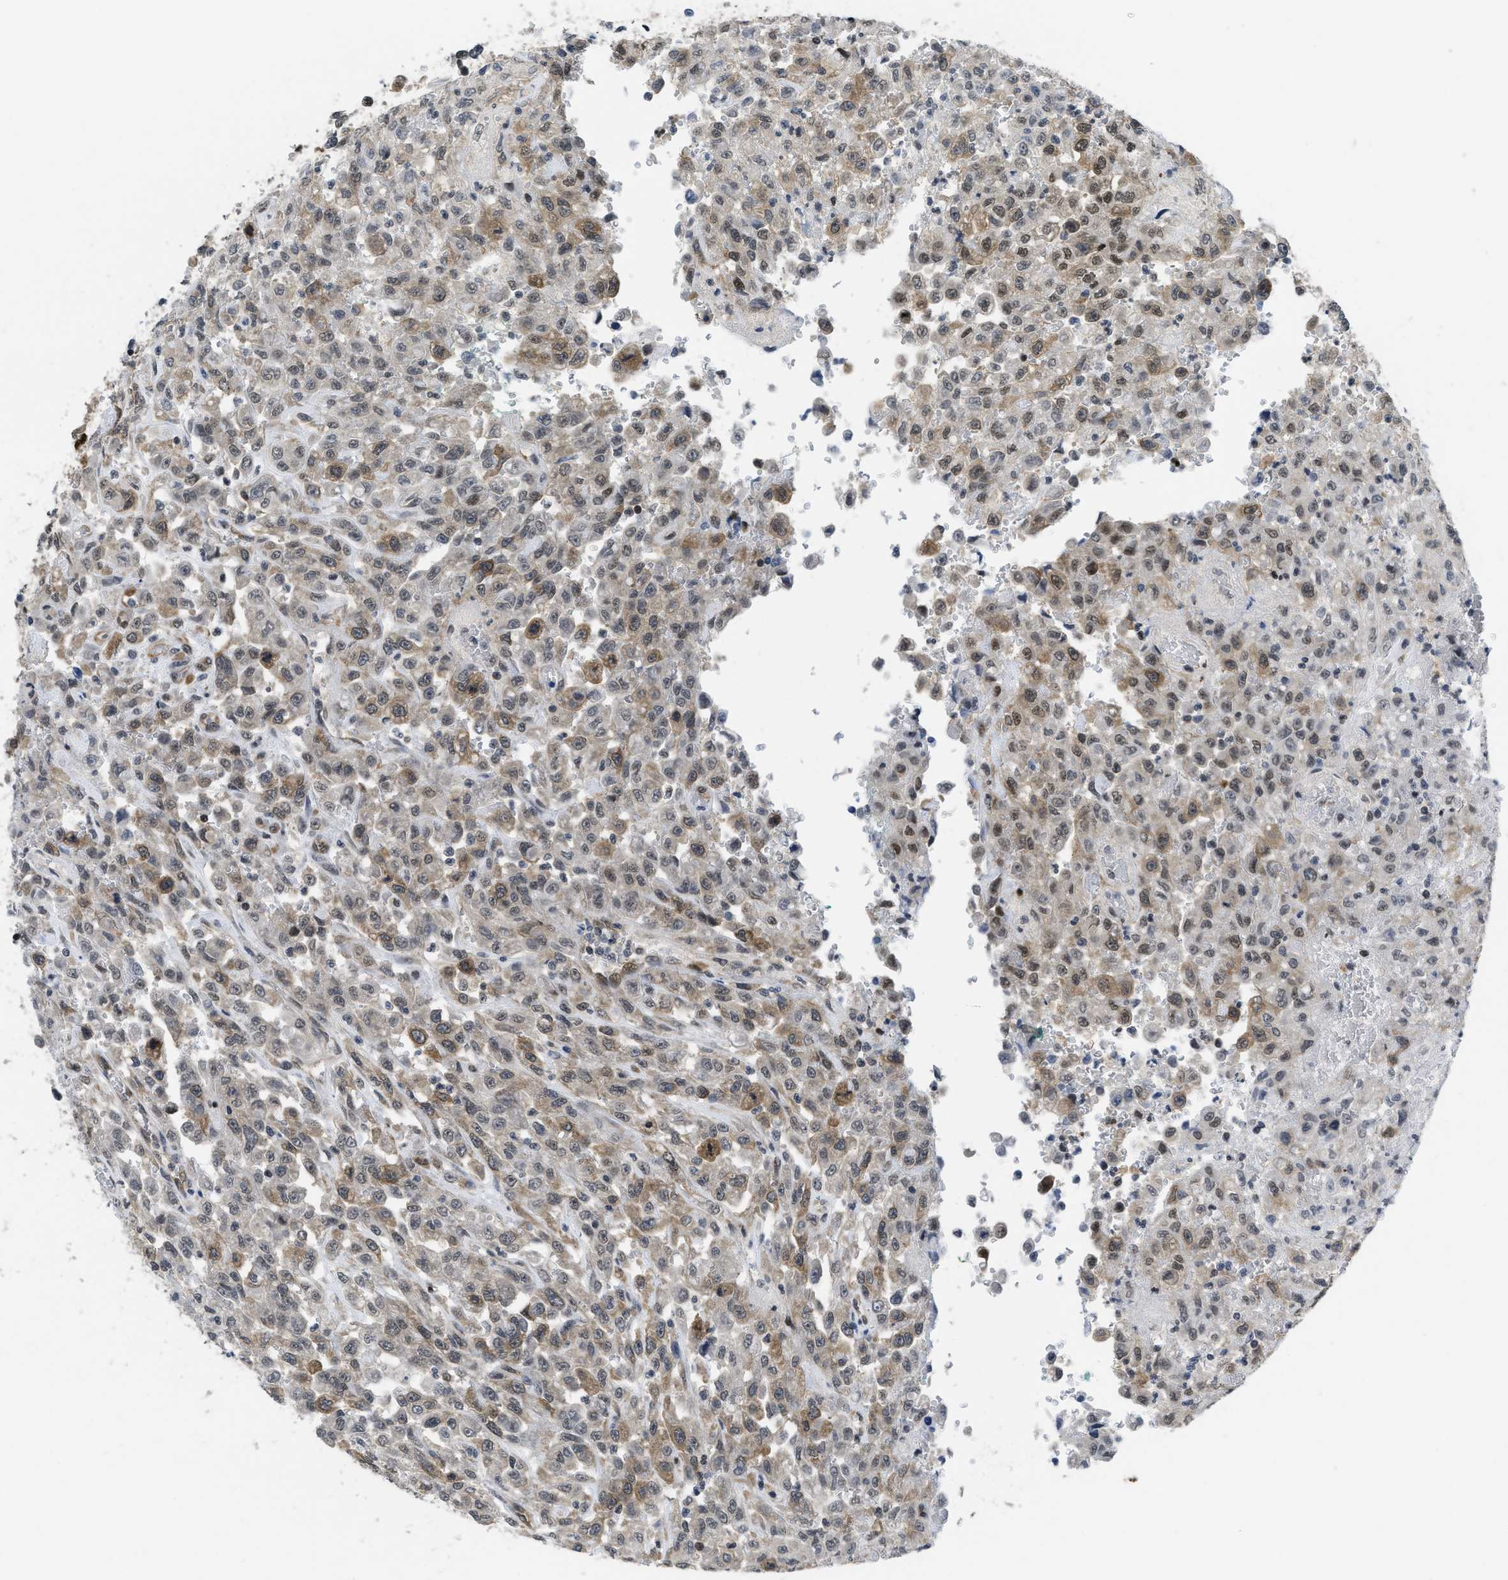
{"staining": {"intensity": "weak", "quantity": "25%-75%", "location": "cytoplasmic/membranous"}, "tissue": "urothelial cancer", "cell_type": "Tumor cells", "image_type": "cancer", "snomed": [{"axis": "morphology", "description": "Urothelial carcinoma, High grade"}, {"axis": "topography", "description": "Urinary bladder"}], "caption": "Tumor cells exhibit weak cytoplasmic/membranous positivity in approximately 25%-75% of cells in urothelial carcinoma (high-grade). (brown staining indicates protein expression, while blue staining denotes nuclei).", "gene": "HIF1A", "patient": {"sex": "male", "age": 46}}